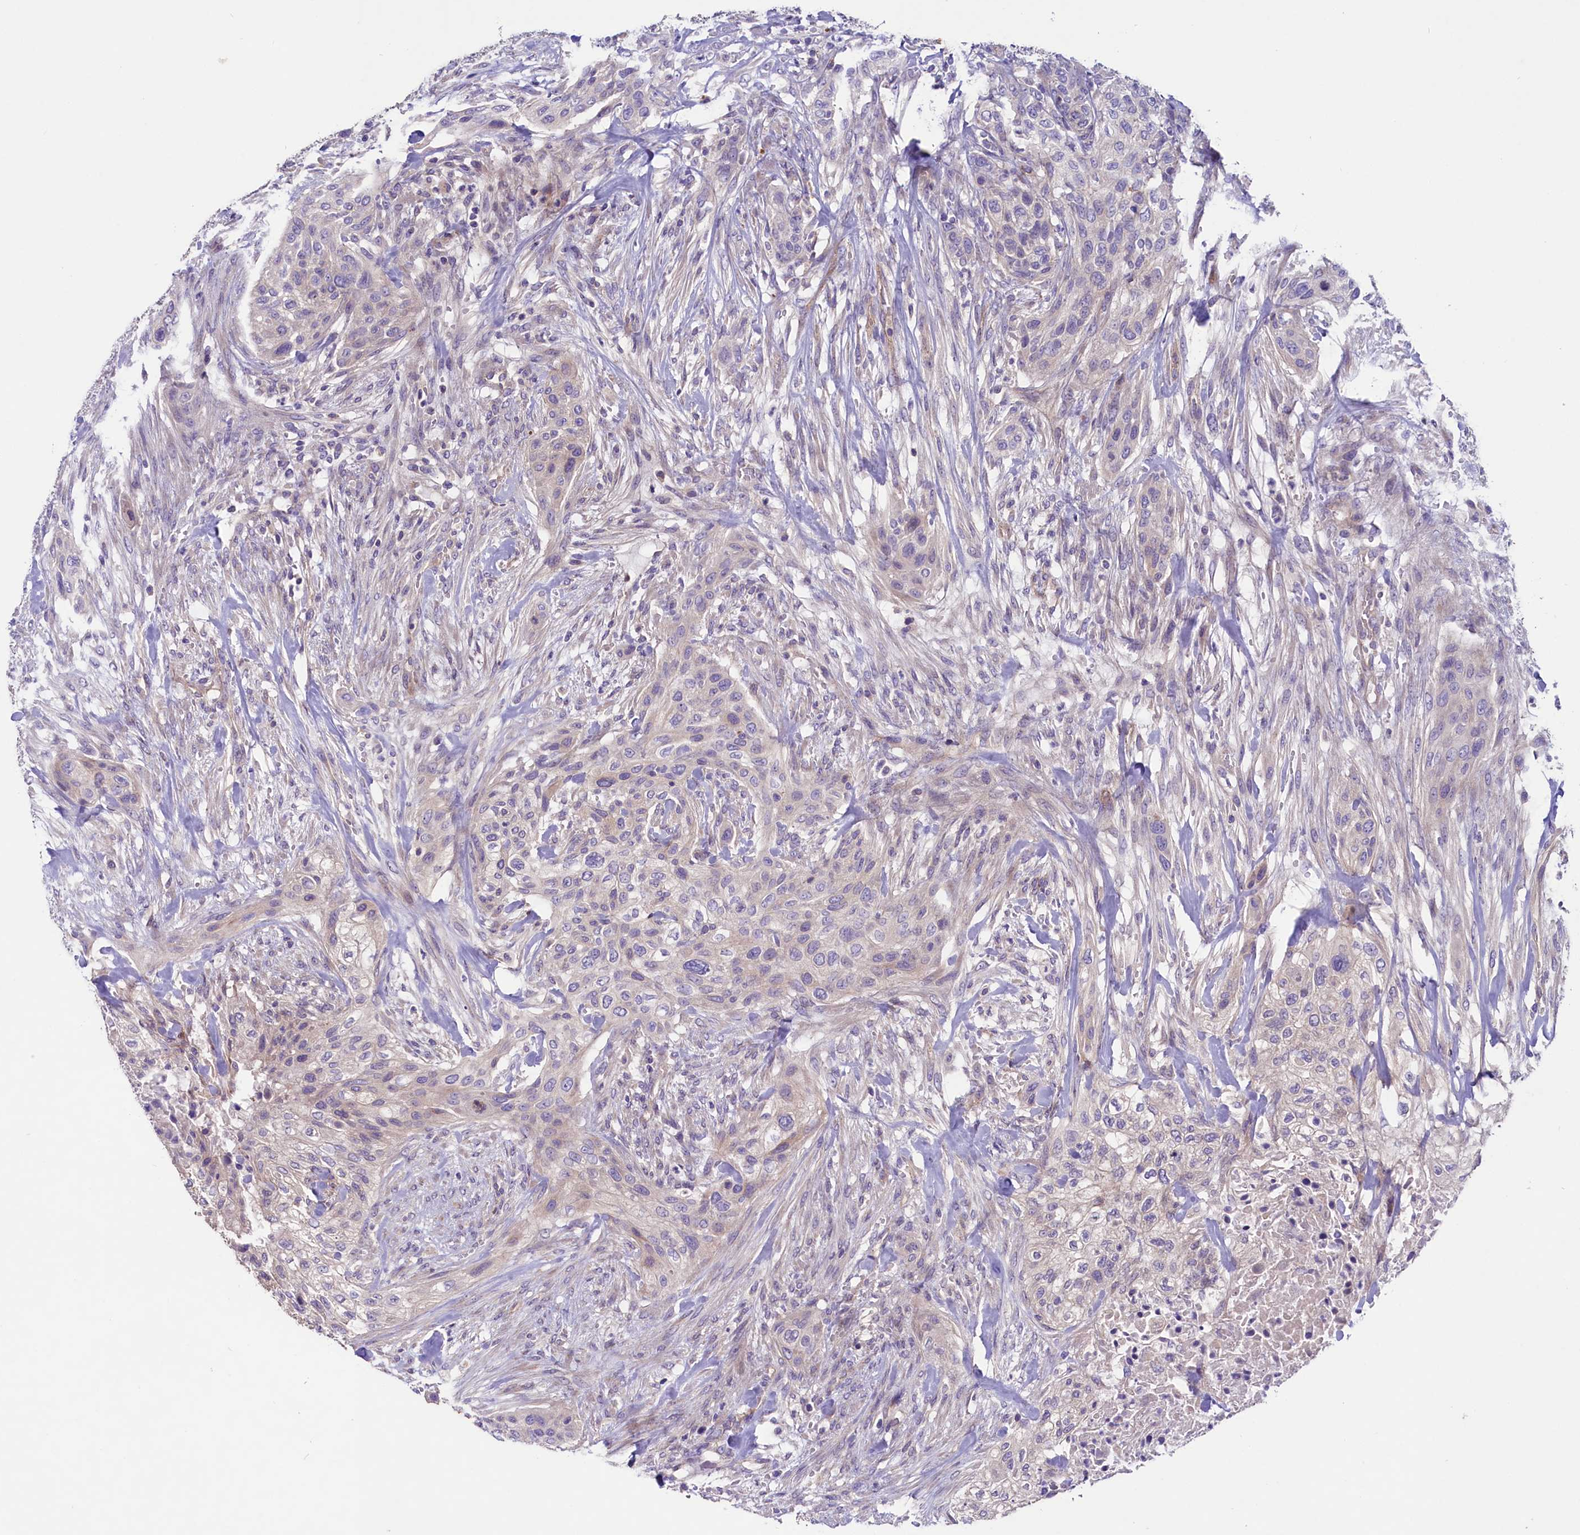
{"staining": {"intensity": "weak", "quantity": "<25%", "location": "cytoplasmic/membranous"}, "tissue": "urothelial cancer", "cell_type": "Tumor cells", "image_type": "cancer", "snomed": [{"axis": "morphology", "description": "Urothelial carcinoma, High grade"}, {"axis": "topography", "description": "Urinary bladder"}], "caption": "IHC image of urothelial cancer stained for a protein (brown), which reveals no staining in tumor cells.", "gene": "CD99L2", "patient": {"sex": "male", "age": 35}}